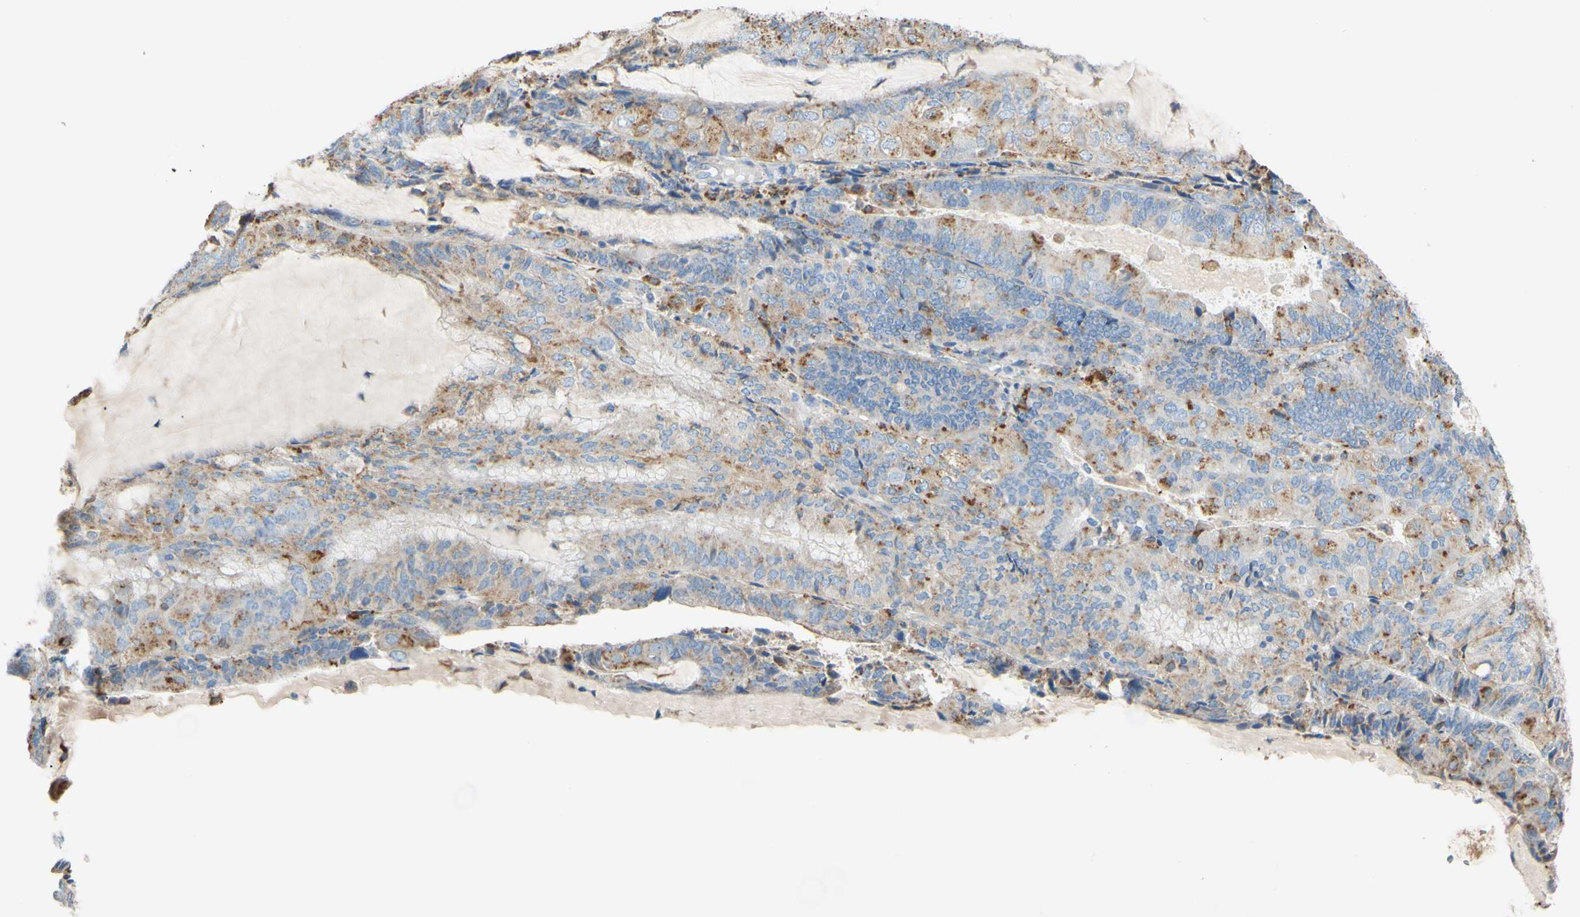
{"staining": {"intensity": "moderate", "quantity": ">75%", "location": "cytoplasmic/membranous"}, "tissue": "endometrial cancer", "cell_type": "Tumor cells", "image_type": "cancer", "snomed": [{"axis": "morphology", "description": "Adenocarcinoma, NOS"}, {"axis": "topography", "description": "Endometrium"}], "caption": "Moderate cytoplasmic/membranous positivity is seen in about >75% of tumor cells in adenocarcinoma (endometrial).", "gene": "CTSD", "patient": {"sex": "female", "age": 81}}